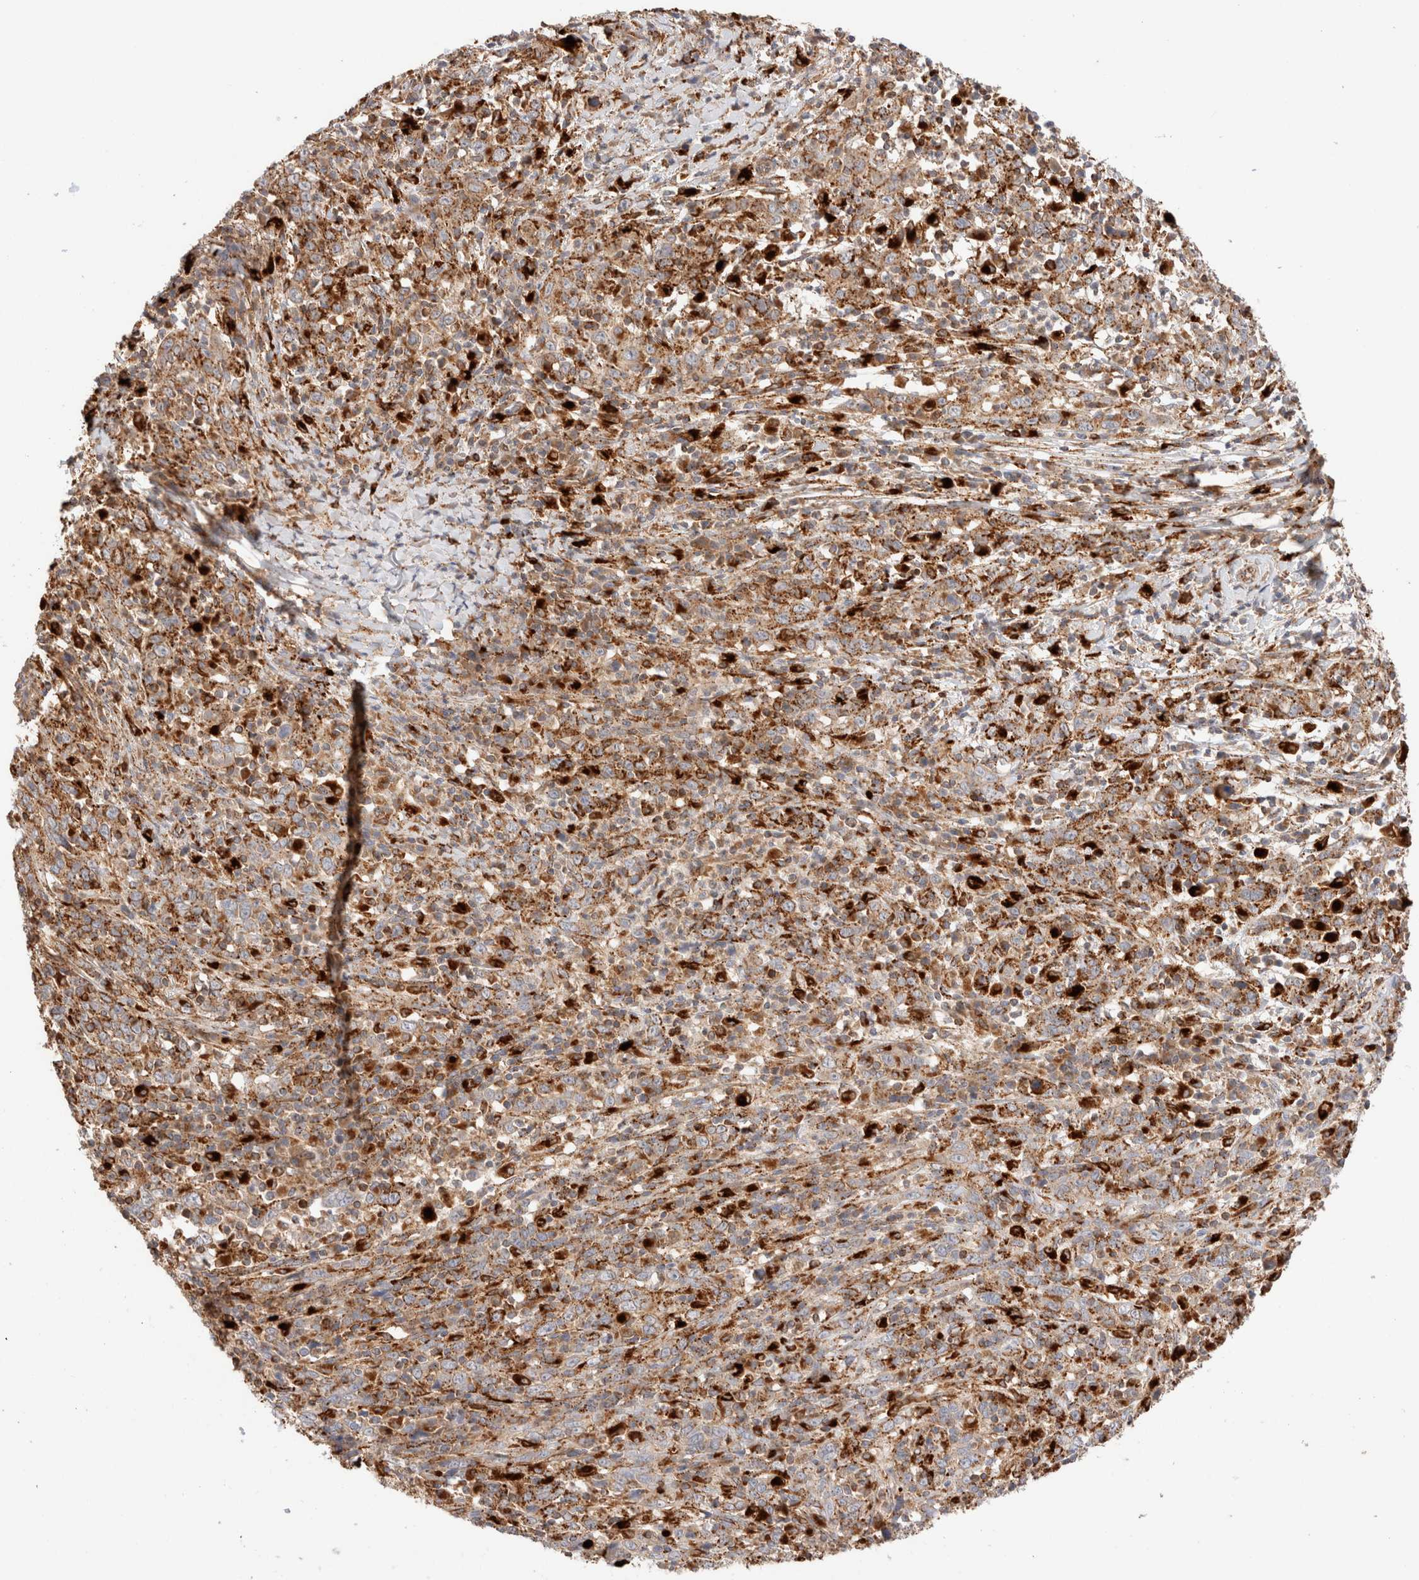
{"staining": {"intensity": "moderate", "quantity": ">75%", "location": "cytoplasmic/membranous"}, "tissue": "cervical cancer", "cell_type": "Tumor cells", "image_type": "cancer", "snomed": [{"axis": "morphology", "description": "Squamous cell carcinoma, NOS"}, {"axis": "topography", "description": "Cervix"}], "caption": "Squamous cell carcinoma (cervical) was stained to show a protein in brown. There is medium levels of moderate cytoplasmic/membranous staining in approximately >75% of tumor cells.", "gene": "RABEPK", "patient": {"sex": "female", "age": 46}}